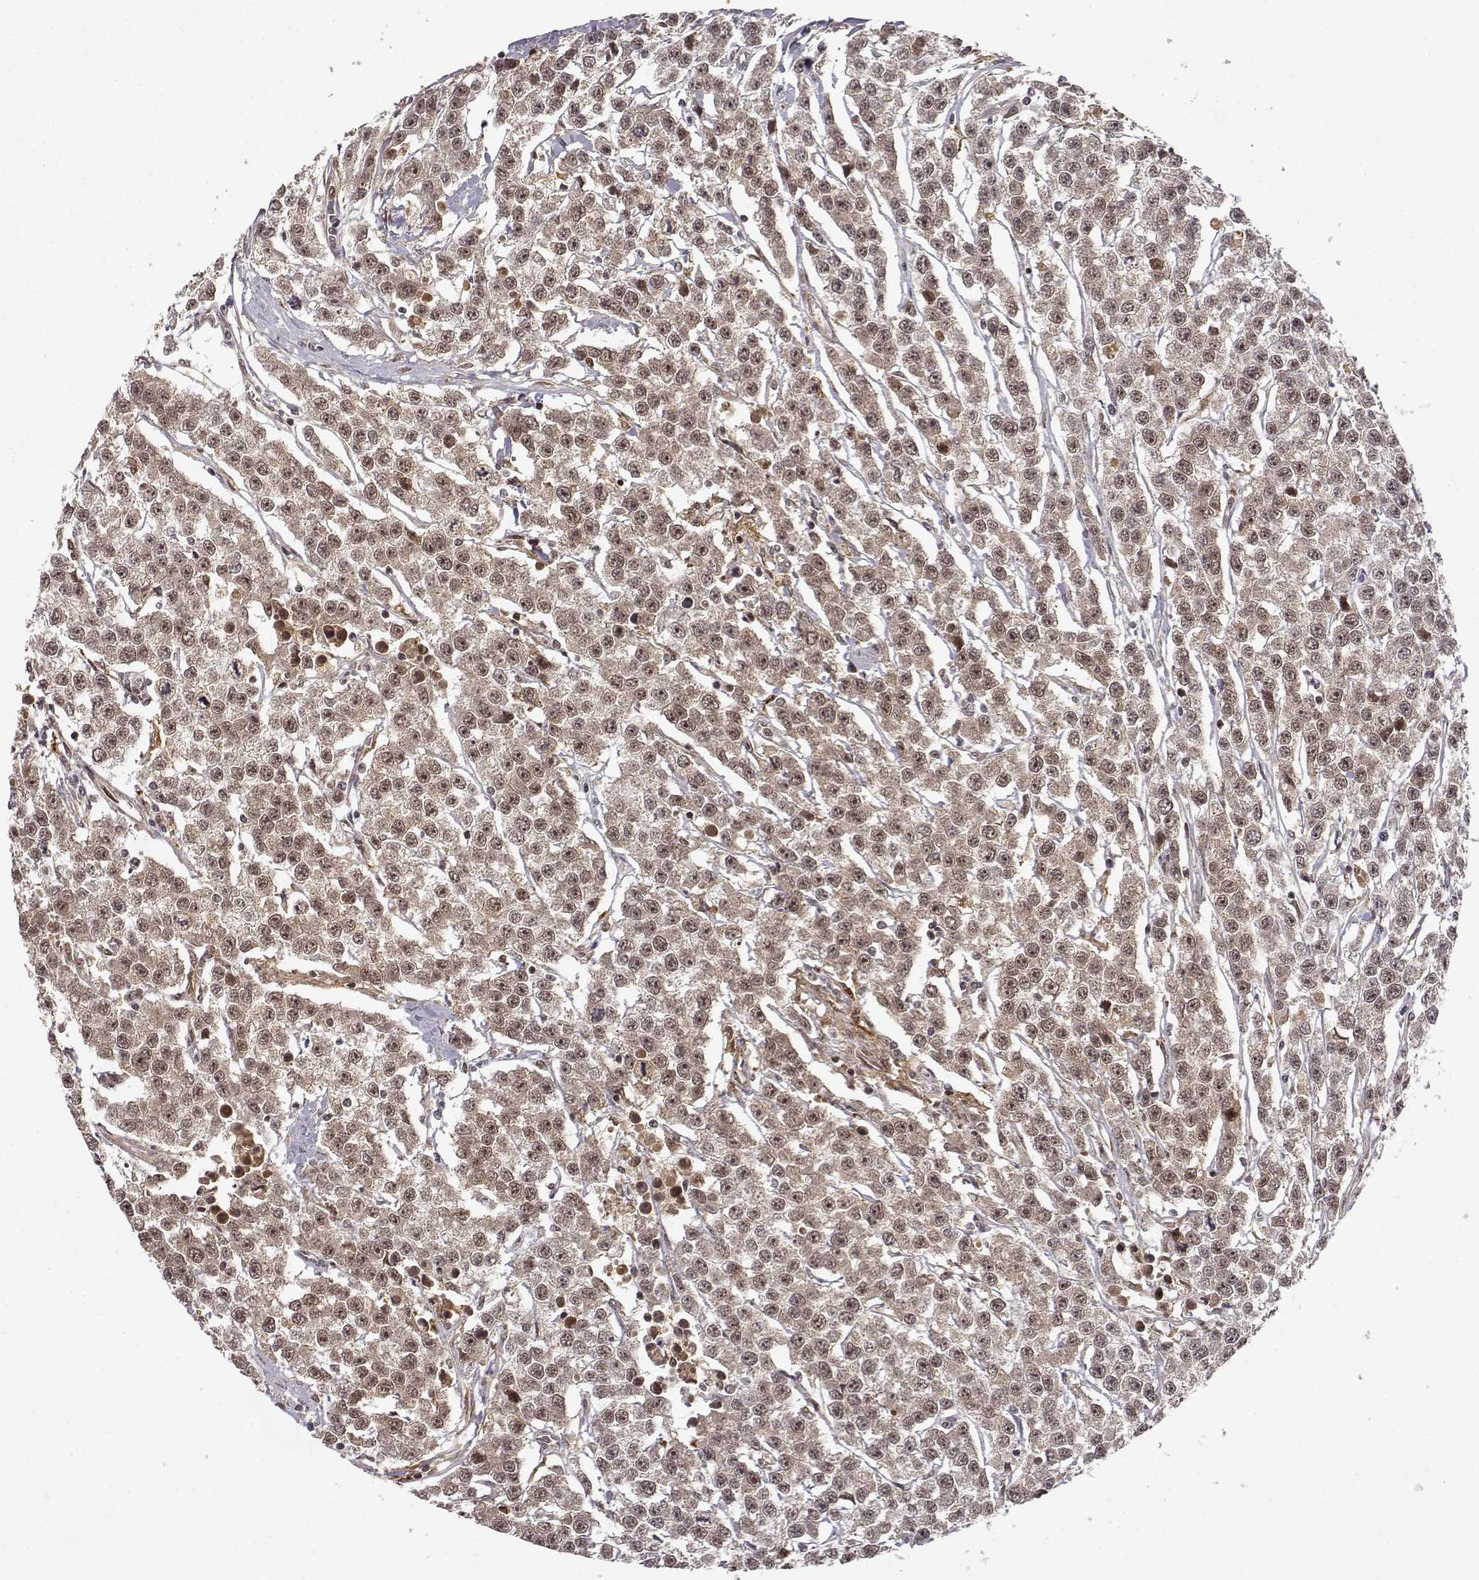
{"staining": {"intensity": "weak", "quantity": ">75%", "location": "cytoplasmic/membranous,nuclear"}, "tissue": "testis cancer", "cell_type": "Tumor cells", "image_type": "cancer", "snomed": [{"axis": "morphology", "description": "Seminoma, NOS"}, {"axis": "topography", "description": "Testis"}], "caption": "Approximately >75% of tumor cells in human testis cancer reveal weak cytoplasmic/membranous and nuclear protein expression as visualized by brown immunohistochemical staining.", "gene": "MAEA", "patient": {"sex": "male", "age": 59}}